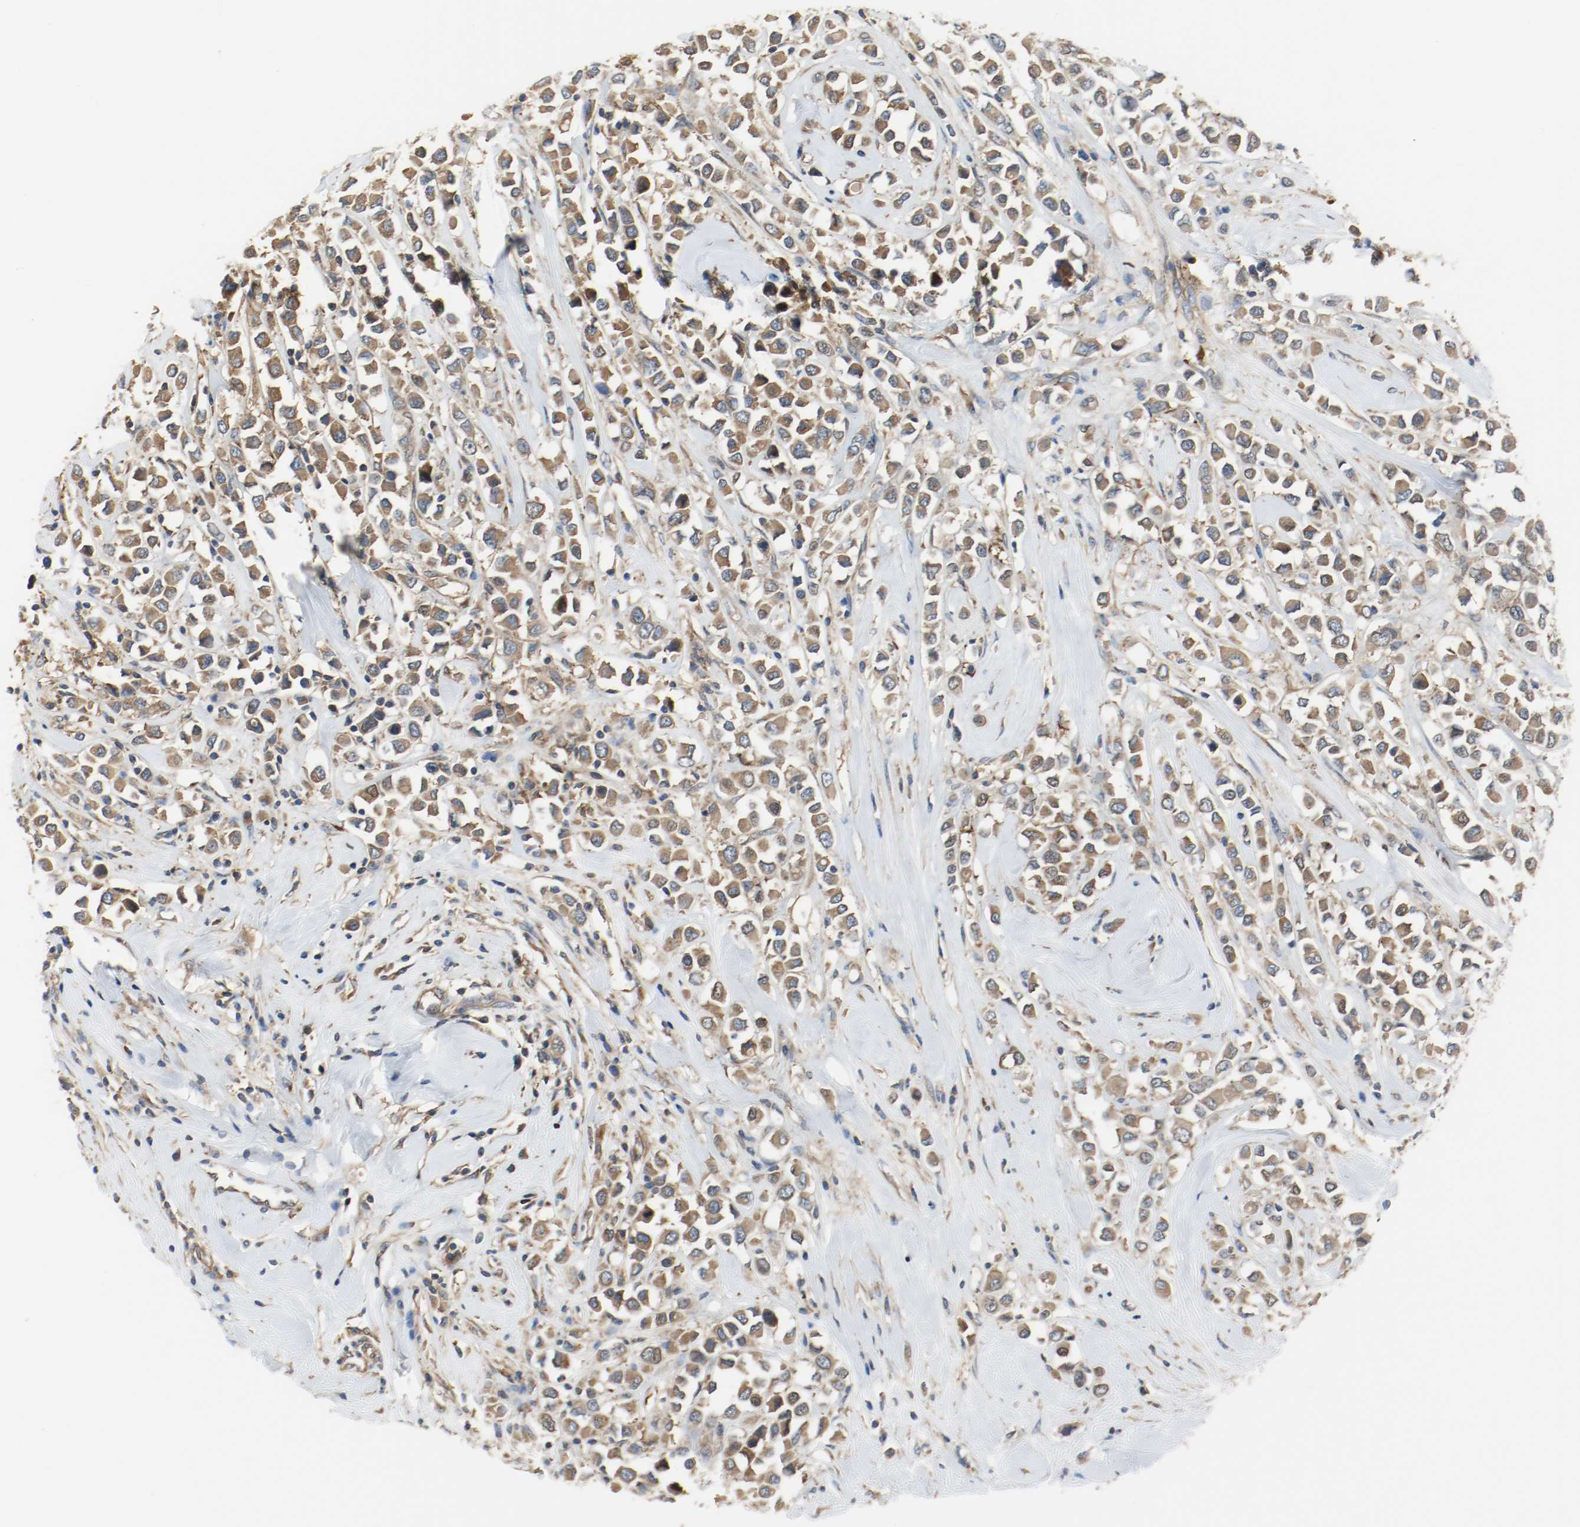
{"staining": {"intensity": "moderate", "quantity": ">75%", "location": "cytoplasmic/membranous"}, "tissue": "breast cancer", "cell_type": "Tumor cells", "image_type": "cancer", "snomed": [{"axis": "morphology", "description": "Duct carcinoma"}, {"axis": "topography", "description": "Breast"}], "caption": "Protein staining of breast cancer tissue demonstrates moderate cytoplasmic/membranous staining in about >75% of tumor cells. (DAB IHC, brown staining for protein, blue staining for nuclei).", "gene": "HGS", "patient": {"sex": "female", "age": 61}}